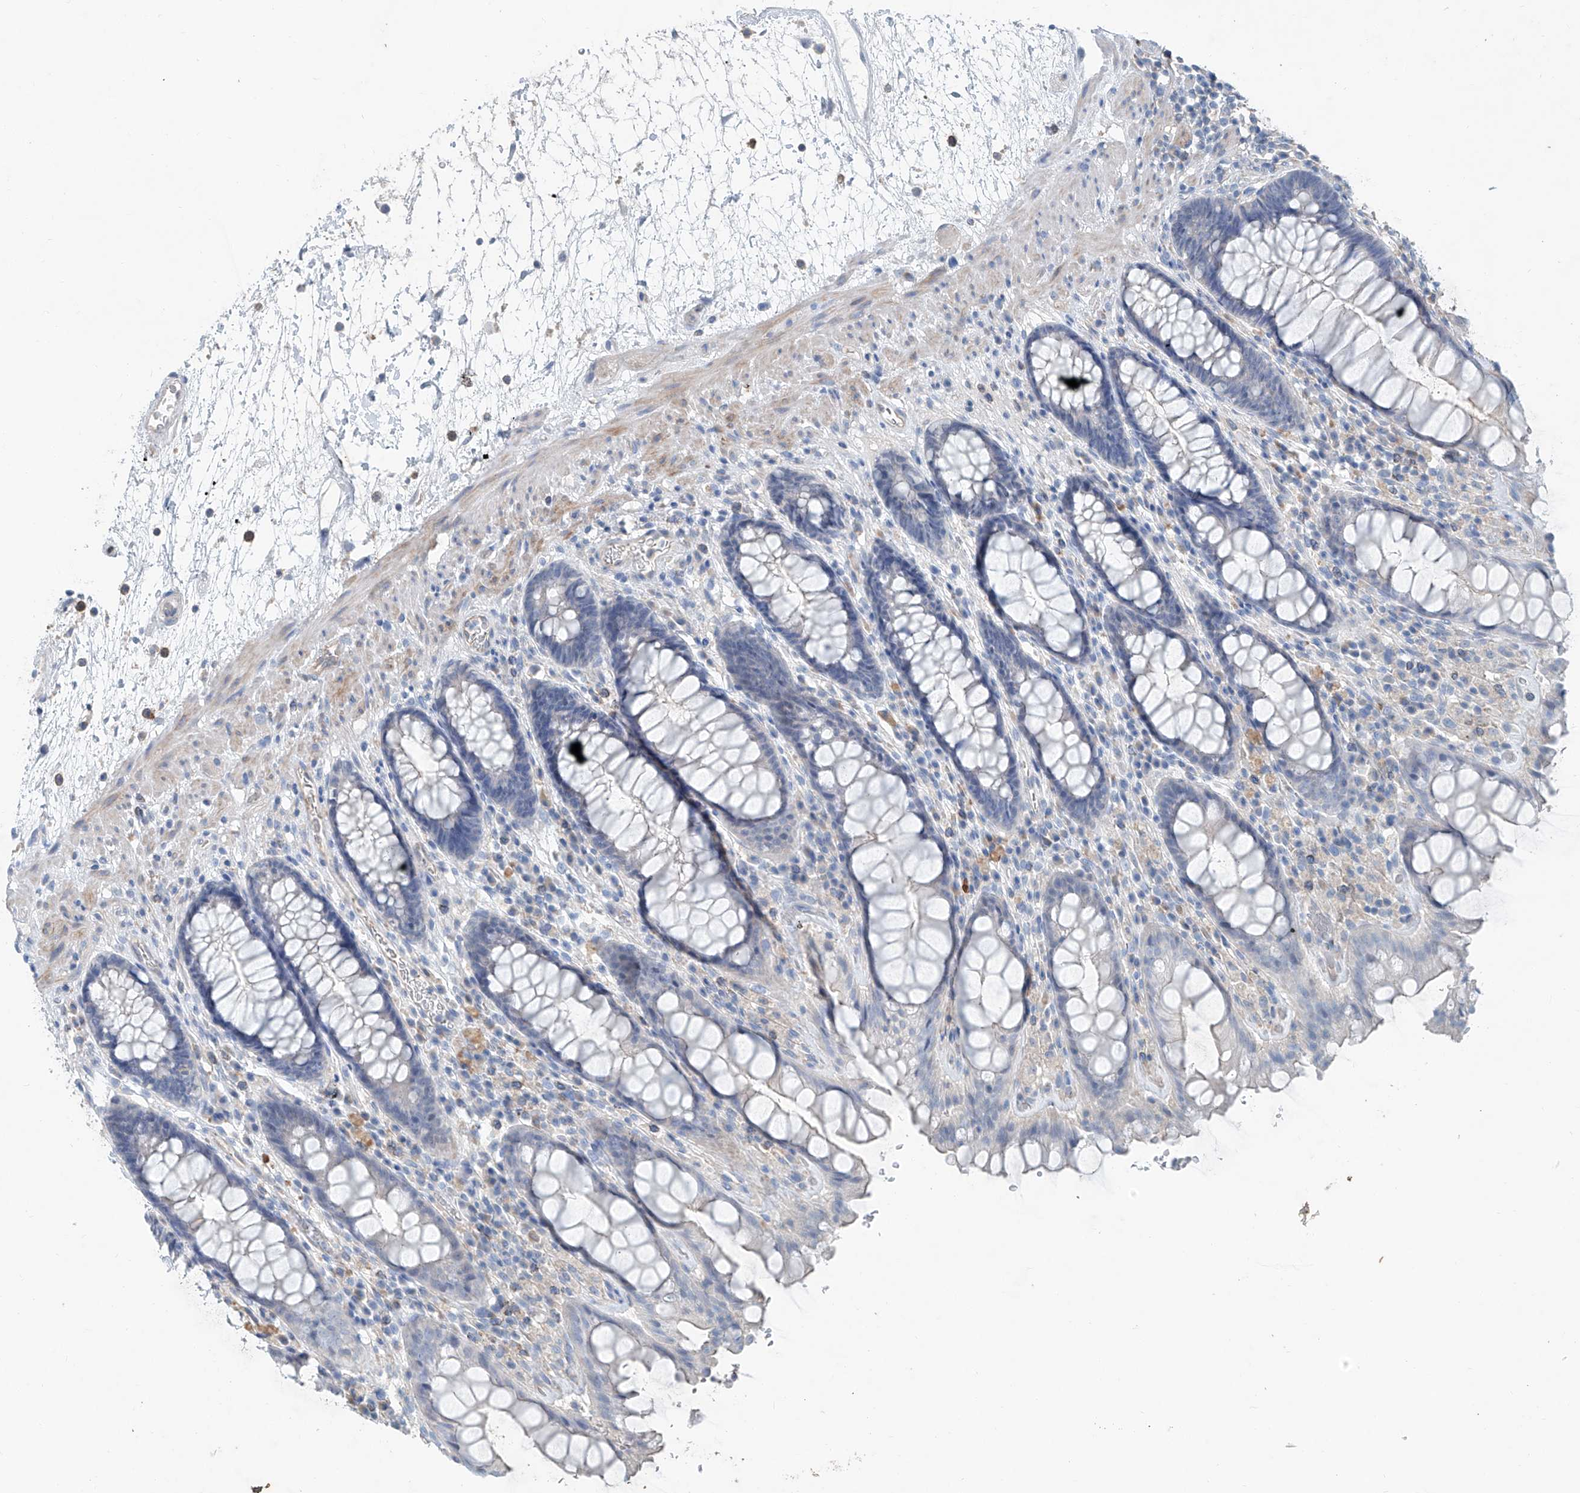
{"staining": {"intensity": "negative", "quantity": "none", "location": "none"}, "tissue": "rectum", "cell_type": "Glandular cells", "image_type": "normal", "snomed": [{"axis": "morphology", "description": "Normal tissue, NOS"}, {"axis": "topography", "description": "Rectum"}], "caption": "This is a micrograph of immunohistochemistry staining of unremarkable rectum, which shows no positivity in glandular cells.", "gene": "ANKRD34A", "patient": {"sex": "male", "age": 64}}